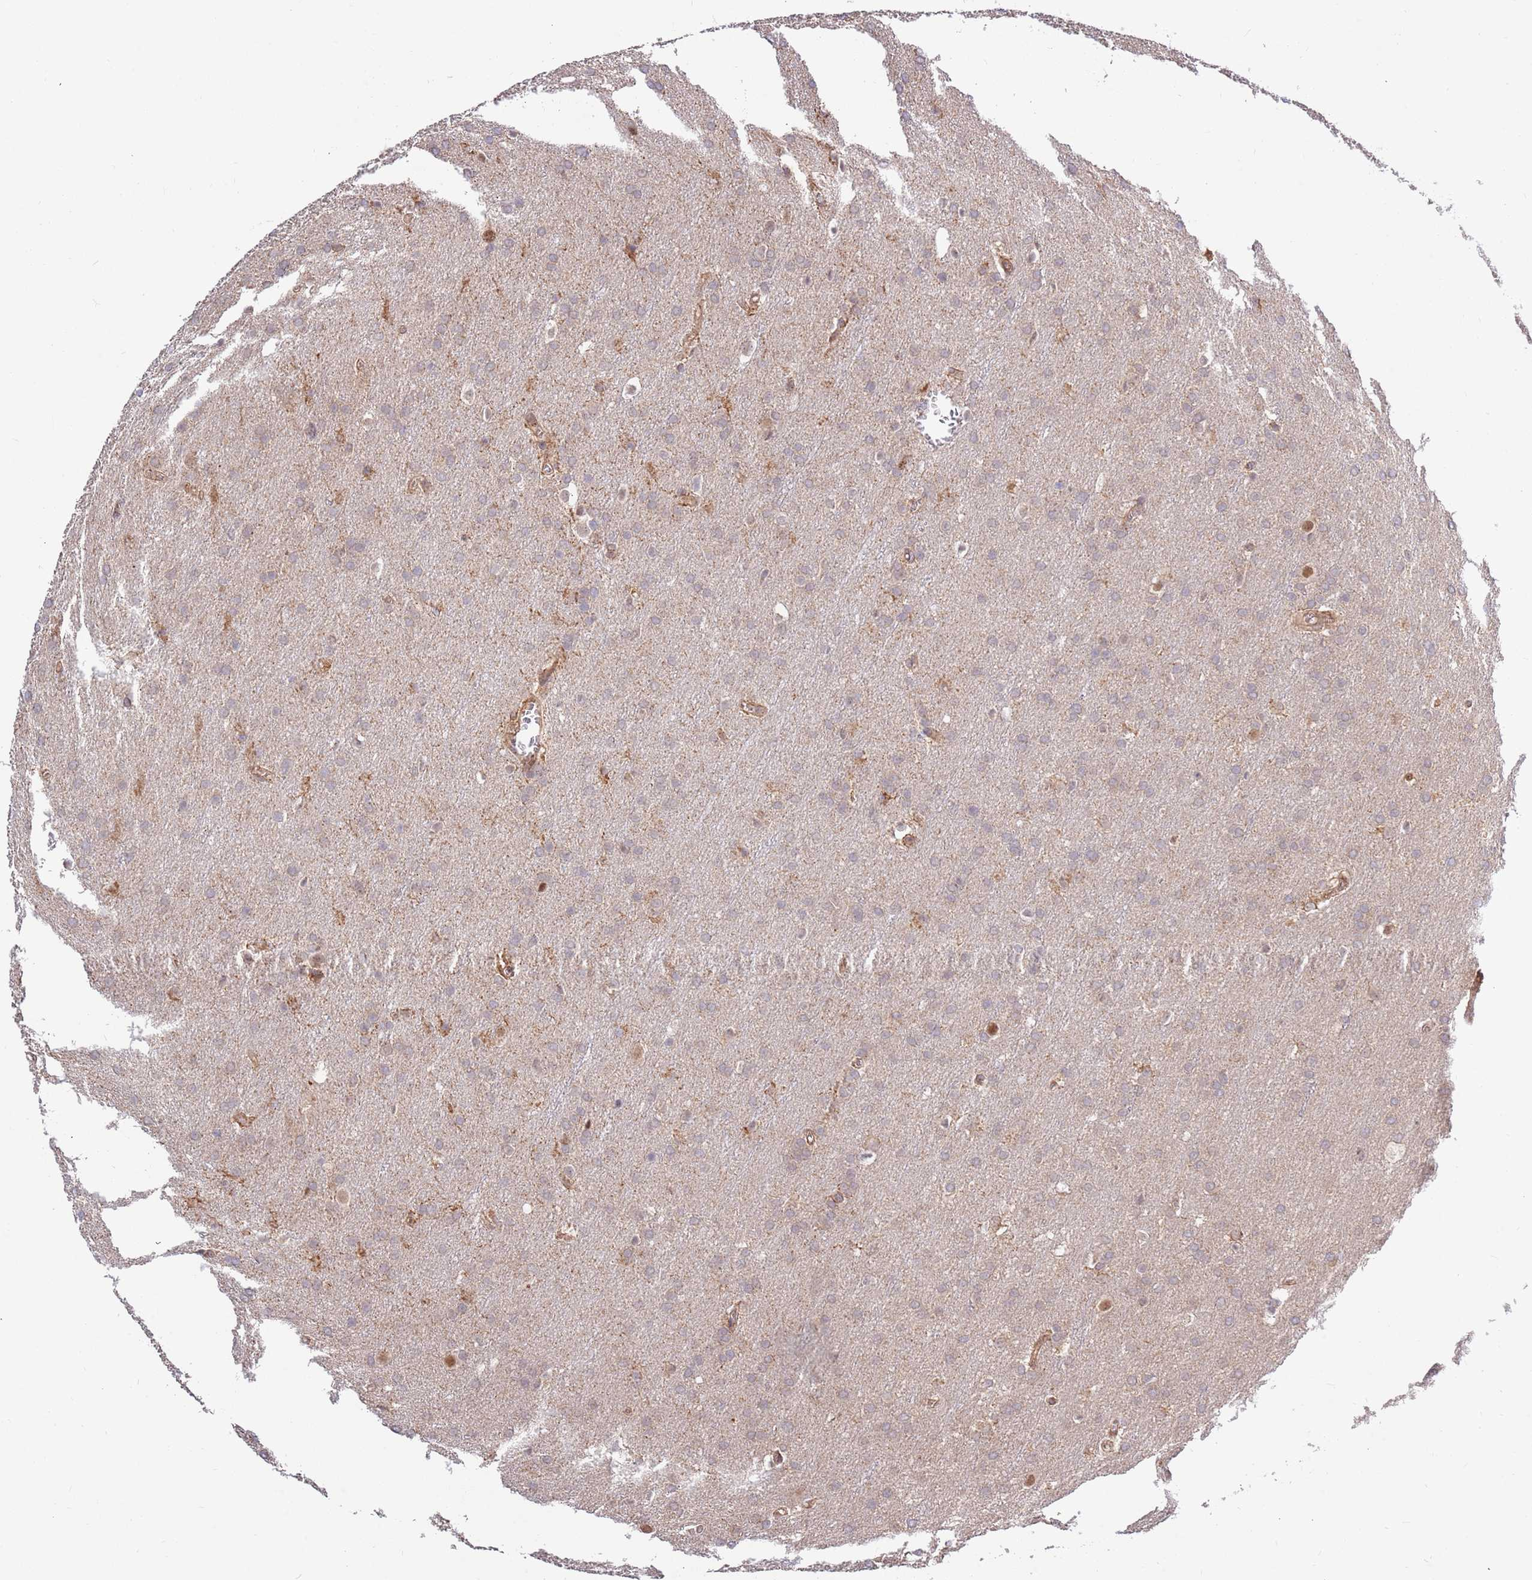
{"staining": {"intensity": "weak", "quantity": "<25%", "location": "cytoplasmic/membranous"}, "tissue": "glioma", "cell_type": "Tumor cells", "image_type": "cancer", "snomed": [{"axis": "morphology", "description": "Glioma, malignant, Low grade"}, {"axis": "topography", "description": "Brain"}], "caption": "Histopathology image shows no protein staining in tumor cells of low-grade glioma (malignant) tissue. (IHC, brightfield microscopy, high magnification).", "gene": "HAUS3", "patient": {"sex": "female", "age": 32}}